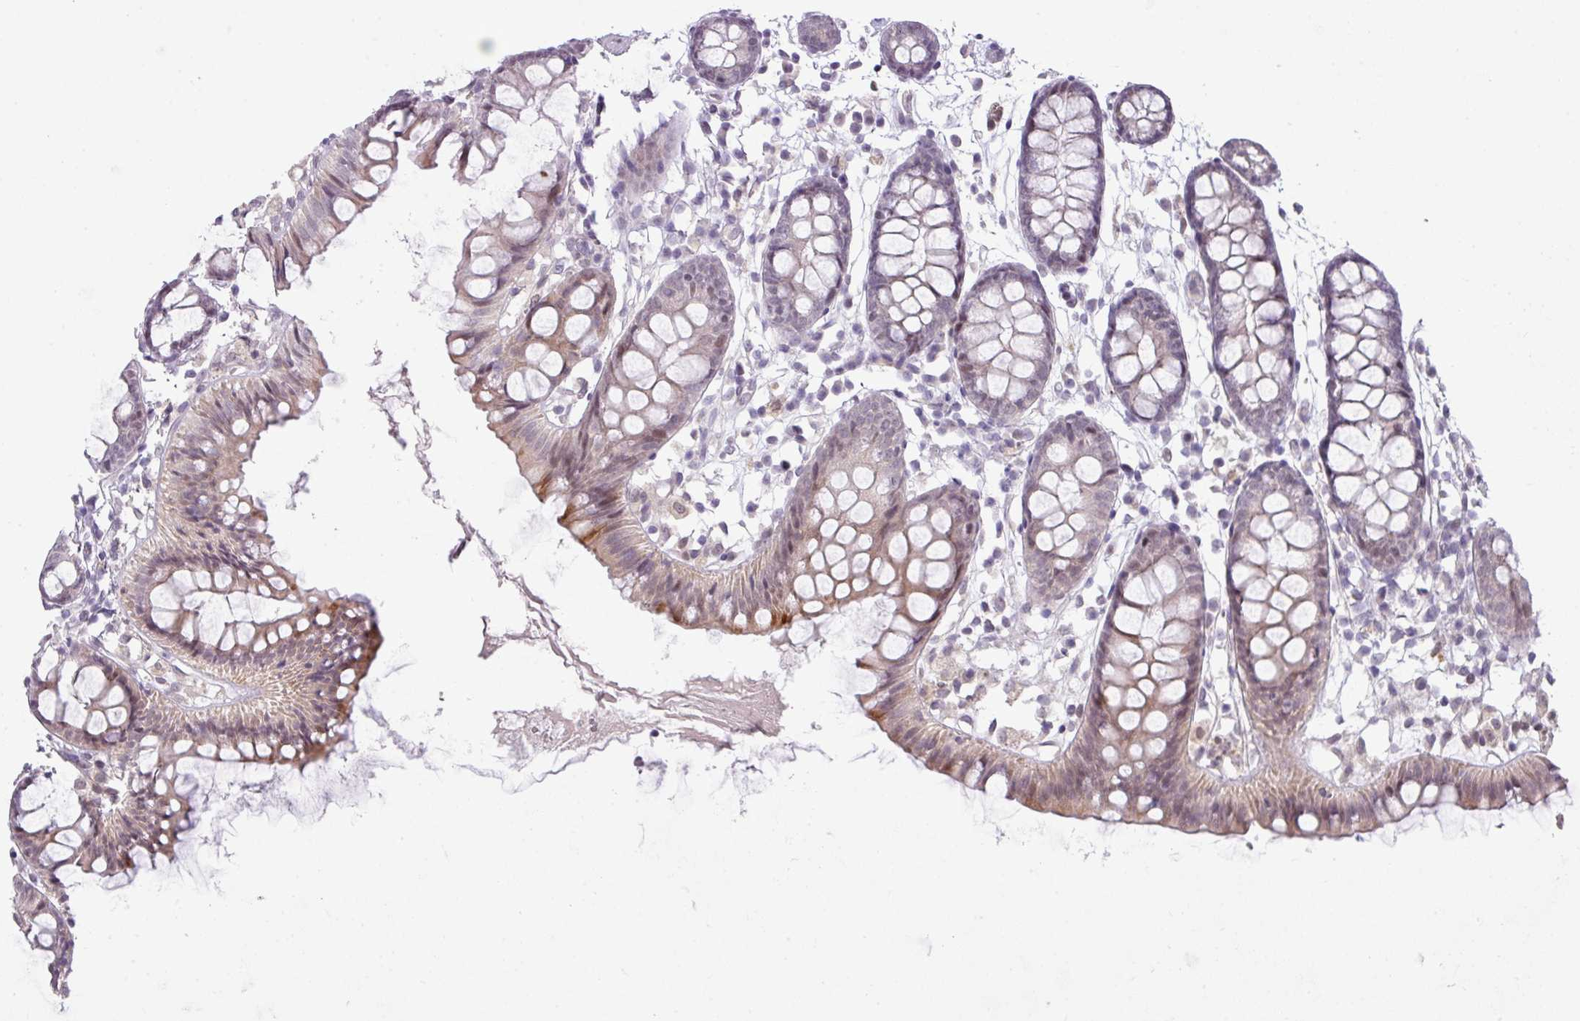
{"staining": {"intensity": "negative", "quantity": "none", "location": "none"}, "tissue": "colon", "cell_type": "Endothelial cells", "image_type": "normal", "snomed": [{"axis": "morphology", "description": "Normal tissue, NOS"}, {"axis": "topography", "description": "Colon"}], "caption": "IHC image of normal colon stained for a protein (brown), which displays no positivity in endothelial cells. (DAB (3,3'-diaminobenzidine) immunohistochemistry (IHC) visualized using brightfield microscopy, high magnification).", "gene": "ANKRD13B", "patient": {"sex": "female", "age": 84}}